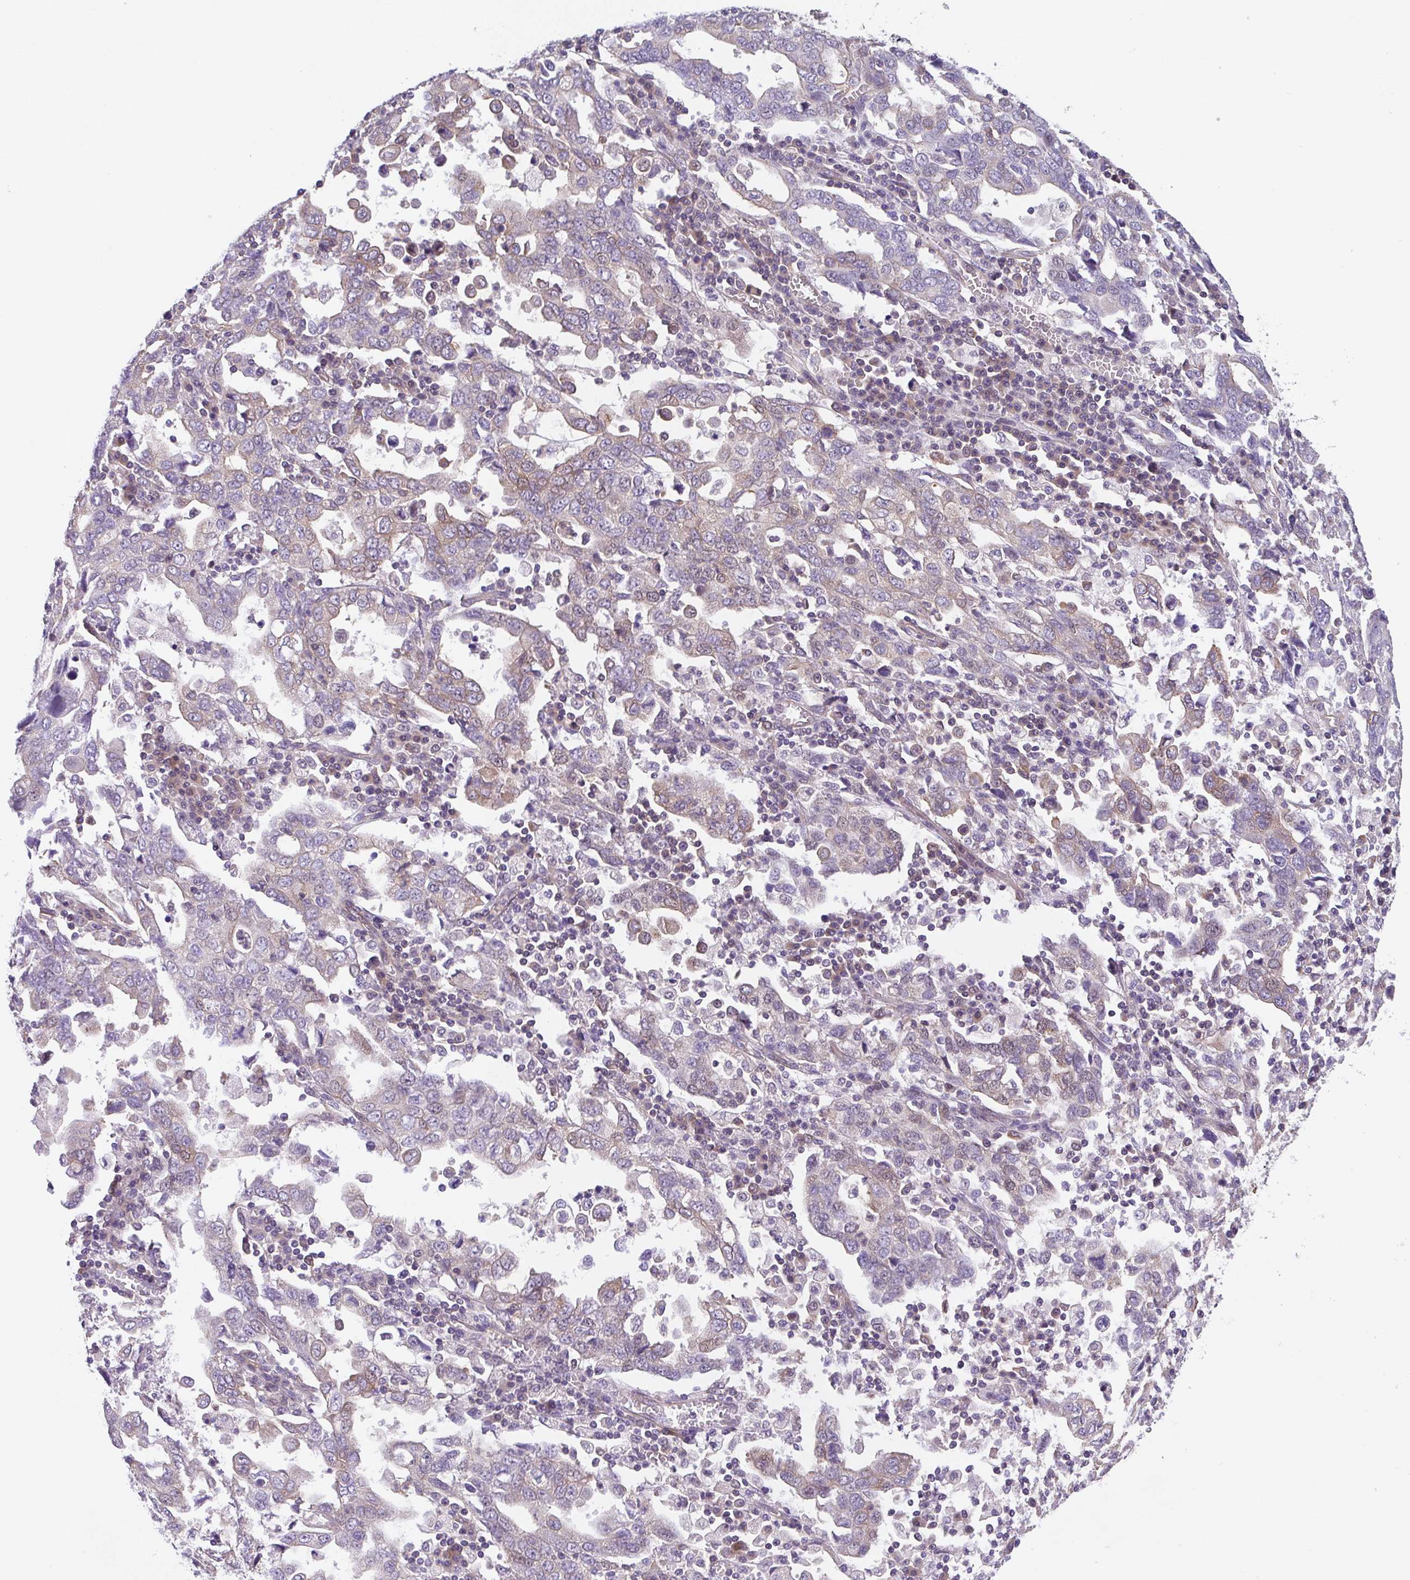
{"staining": {"intensity": "weak", "quantity": "25%-75%", "location": "cytoplasmic/membranous,nuclear"}, "tissue": "stomach cancer", "cell_type": "Tumor cells", "image_type": "cancer", "snomed": [{"axis": "morphology", "description": "Adenocarcinoma, NOS"}, {"axis": "topography", "description": "Stomach, upper"}], "caption": "This image demonstrates immunohistochemistry (IHC) staining of human stomach cancer (adenocarcinoma), with low weak cytoplasmic/membranous and nuclear staining in about 25%-75% of tumor cells.", "gene": "ZNF696", "patient": {"sex": "male", "age": 85}}